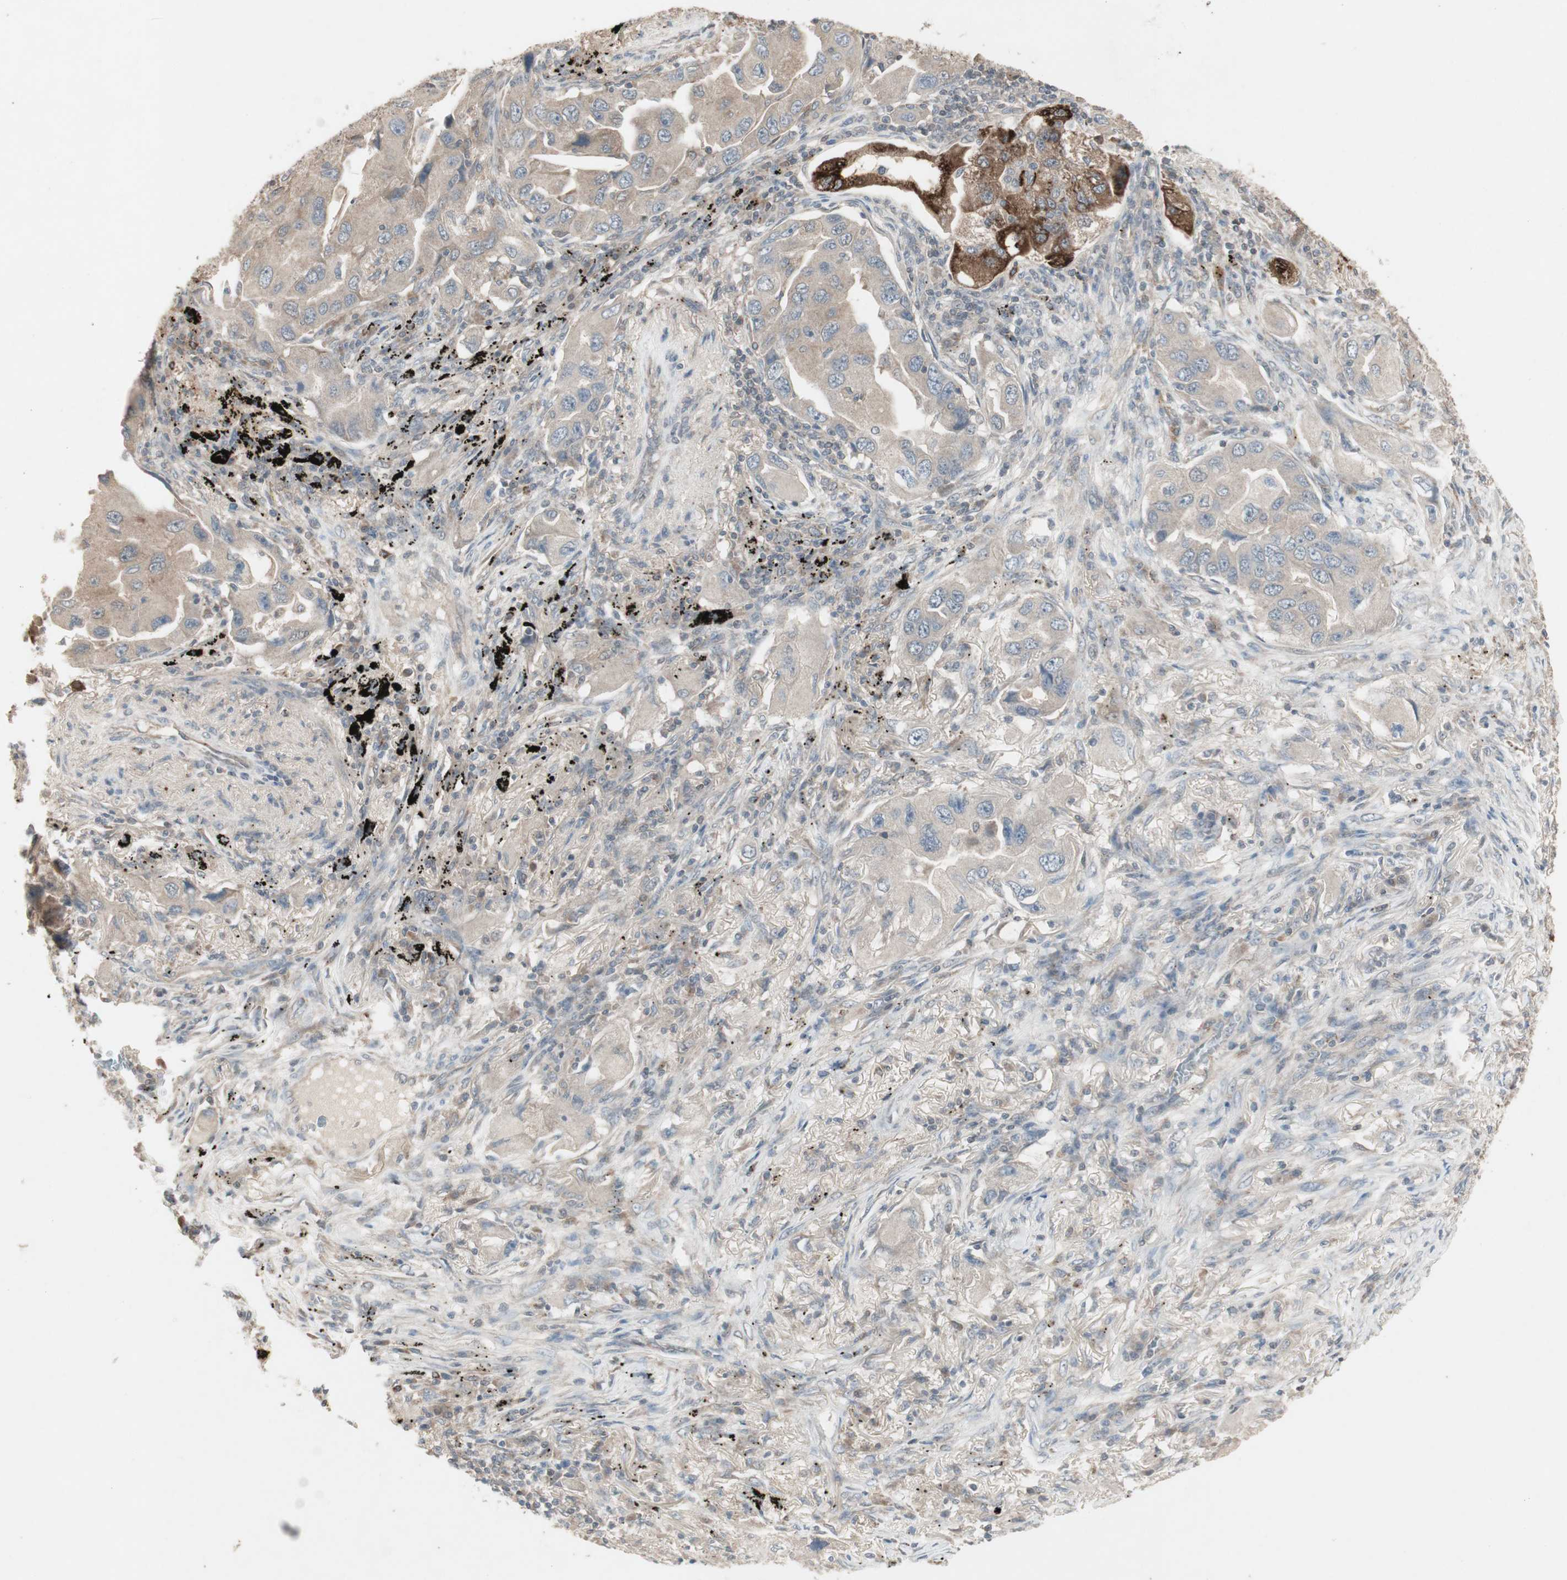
{"staining": {"intensity": "moderate", "quantity": "<25%", "location": "cytoplasmic/membranous"}, "tissue": "lung cancer", "cell_type": "Tumor cells", "image_type": "cancer", "snomed": [{"axis": "morphology", "description": "Adenocarcinoma, NOS"}, {"axis": "topography", "description": "Lung"}], "caption": "Brown immunohistochemical staining in human adenocarcinoma (lung) exhibits moderate cytoplasmic/membranous staining in about <25% of tumor cells. (Stains: DAB in brown, nuclei in blue, Microscopy: brightfield microscopy at high magnification).", "gene": "JMJD7-PLA2G4B", "patient": {"sex": "female", "age": 65}}